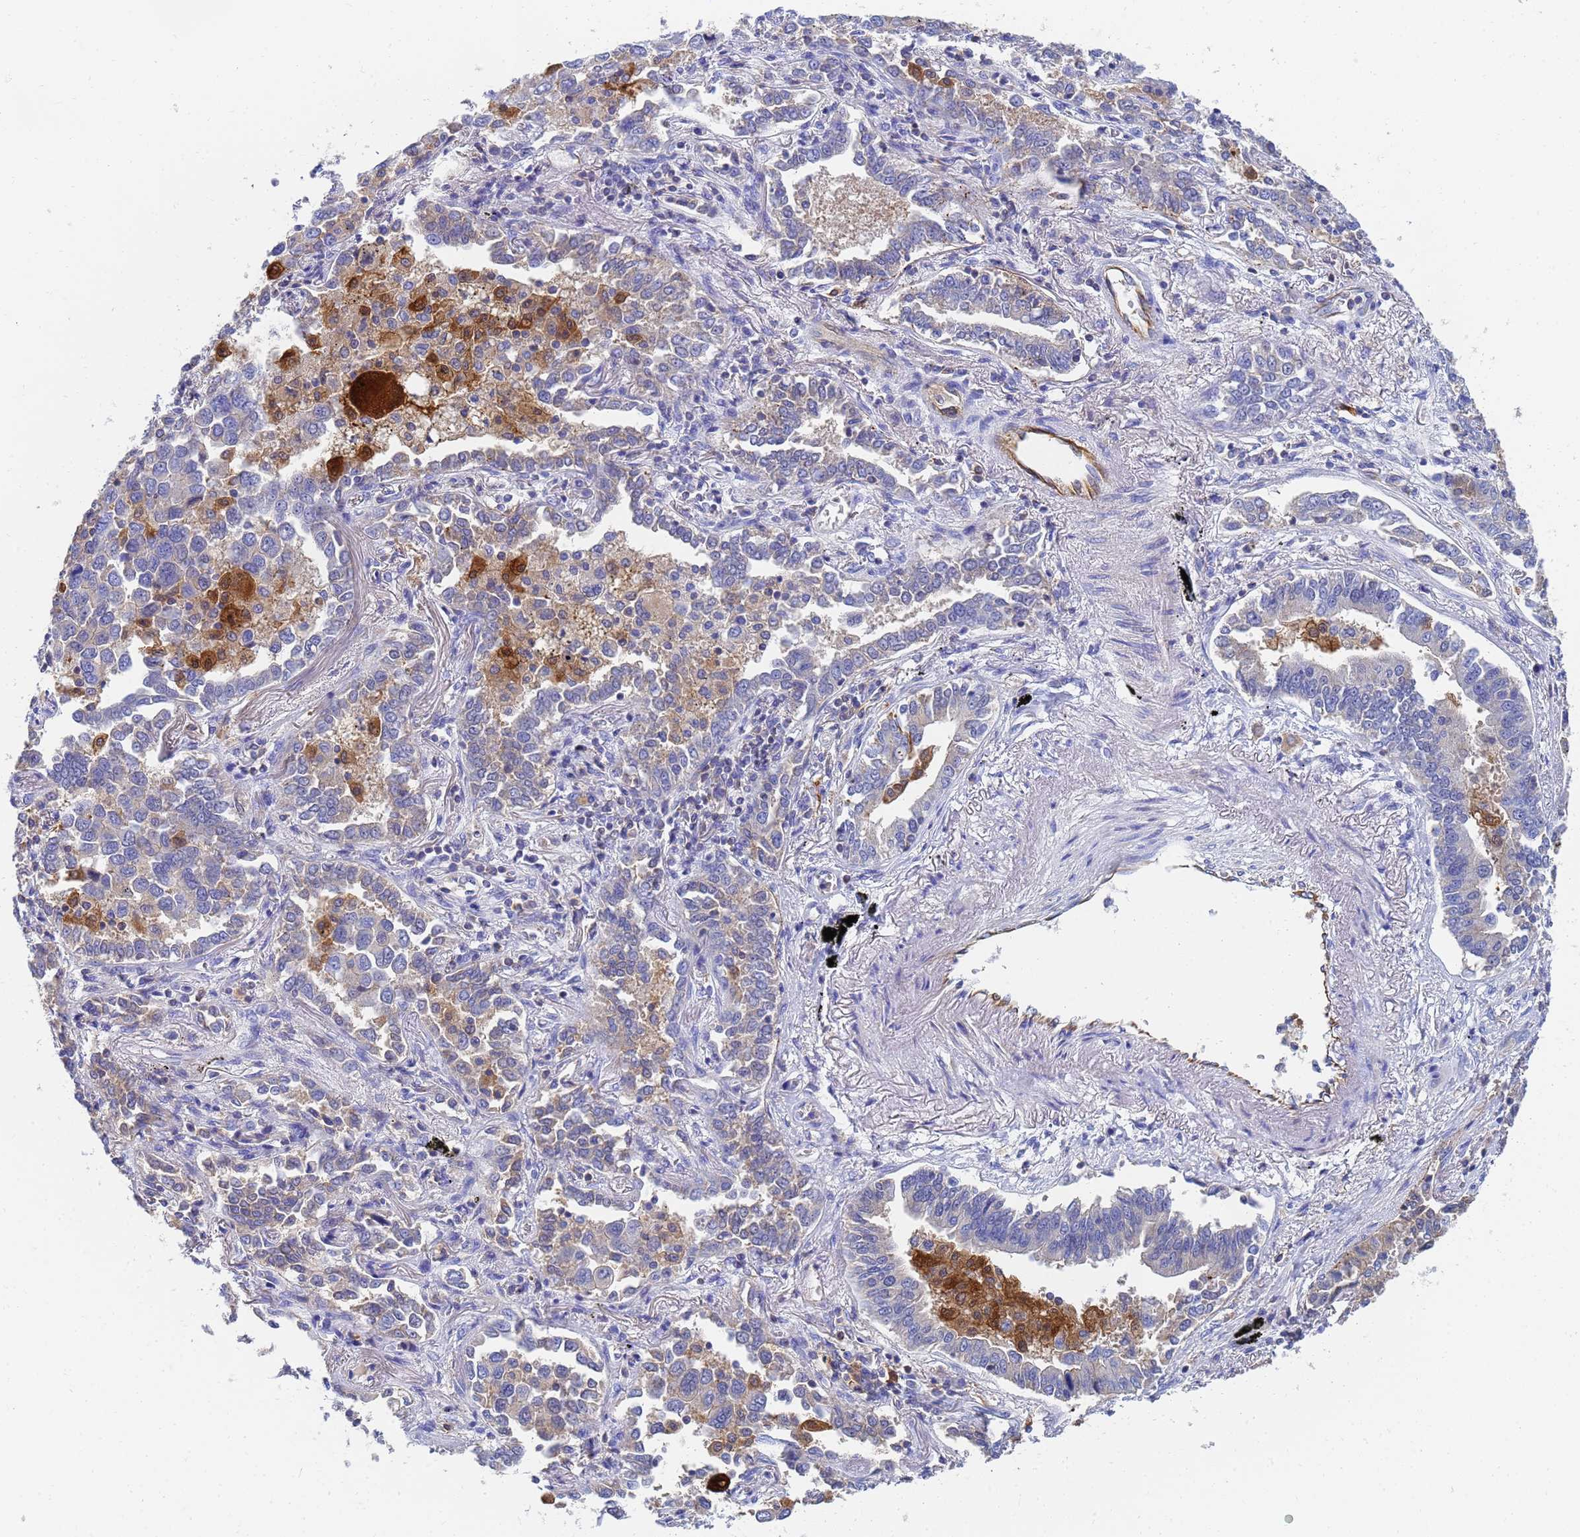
{"staining": {"intensity": "weak", "quantity": "<25%", "location": "cytoplasmic/membranous"}, "tissue": "lung cancer", "cell_type": "Tumor cells", "image_type": "cancer", "snomed": [{"axis": "morphology", "description": "Adenocarcinoma, NOS"}, {"axis": "topography", "description": "Lung"}], "caption": "Human lung adenocarcinoma stained for a protein using immunohistochemistry (IHC) reveals no expression in tumor cells.", "gene": "GCHFR", "patient": {"sex": "male", "age": 67}}